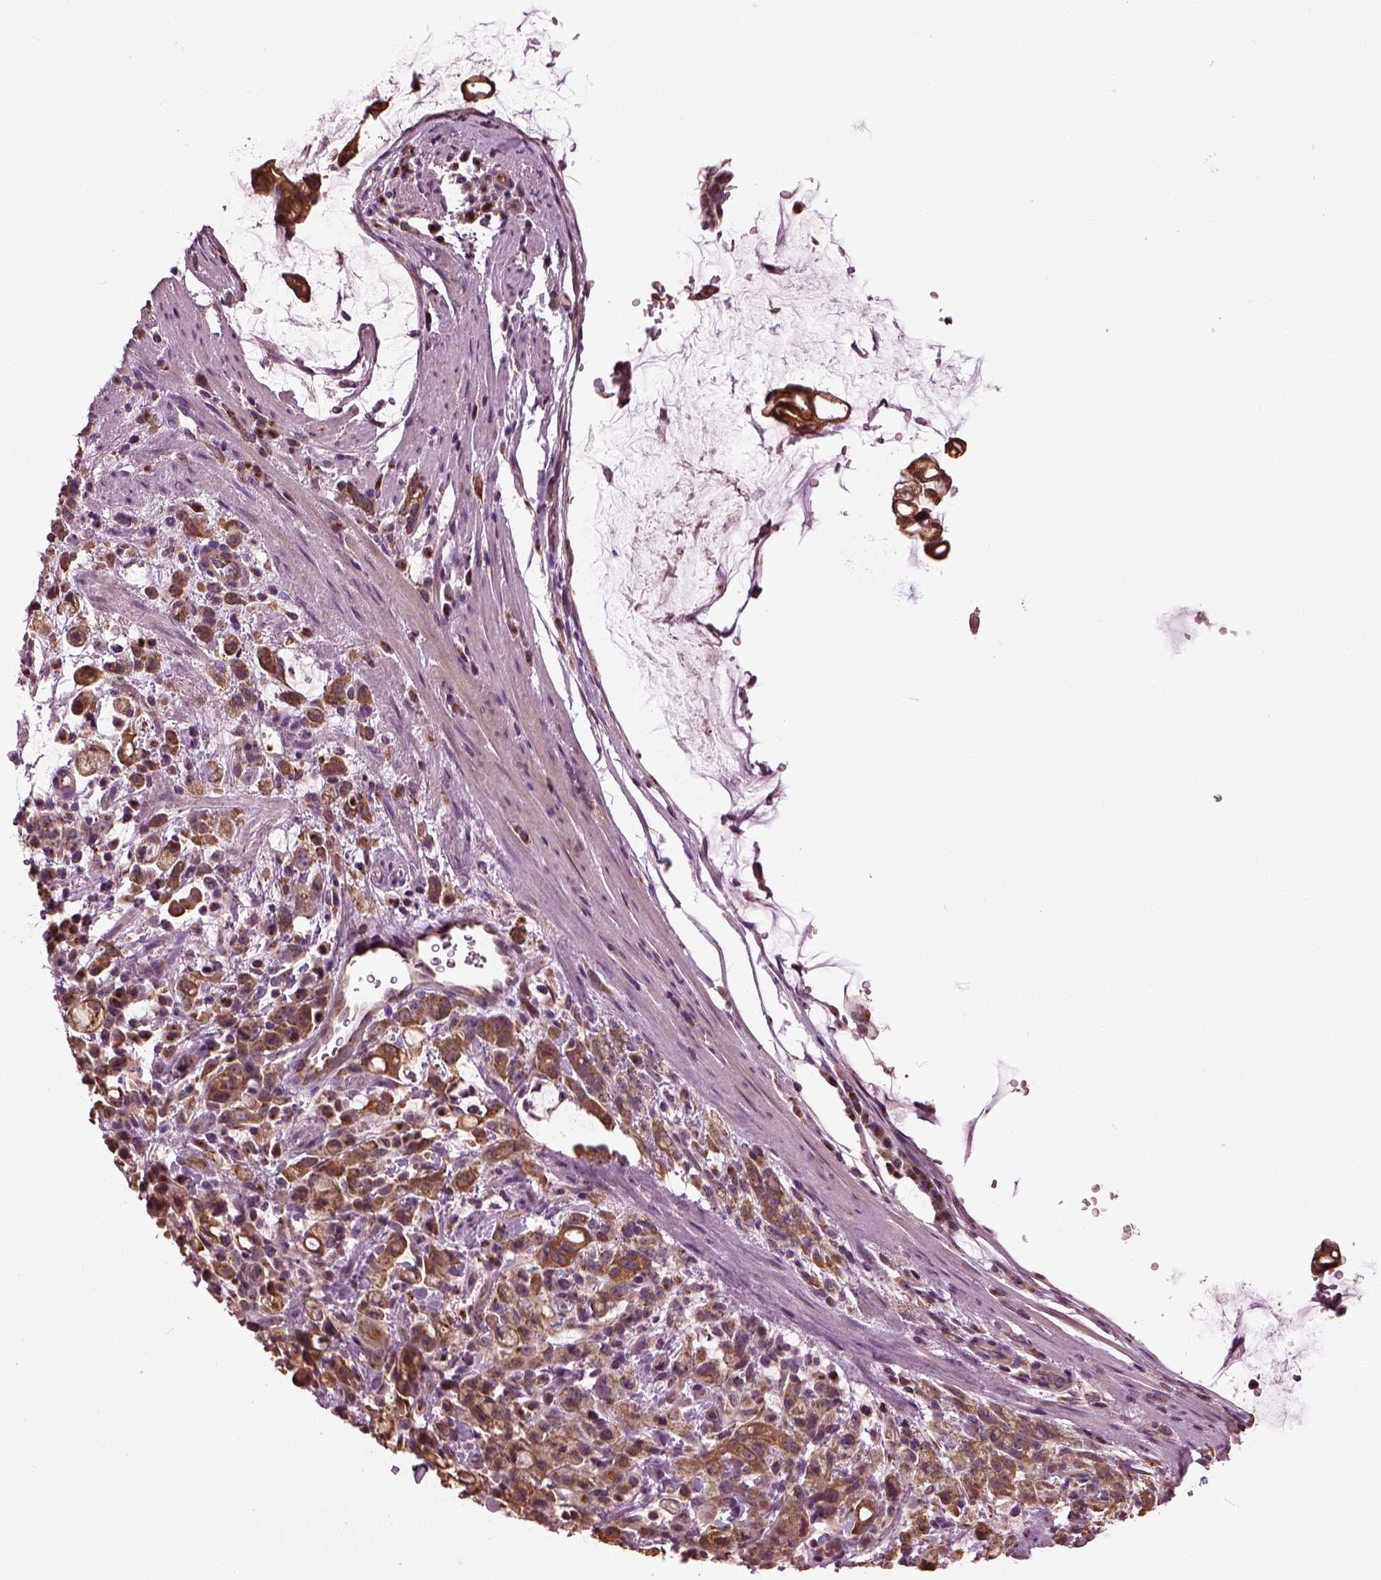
{"staining": {"intensity": "moderate", "quantity": "25%-75%", "location": "cytoplasmic/membranous"}, "tissue": "stomach cancer", "cell_type": "Tumor cells", "image_type": "cancer", "snomed": [{"axis": "morphology", "description": "Adenocarcinoma, NOS"}, {"axis": "topography", "description": "Stomach"}], "caption": "A brown stain shows moderate cytoplasmic/membranous staining of a protein in human stomach cancer tumor cells.", "gene": "RUFY3", "patient": {"sex": "female", "age": 60}}